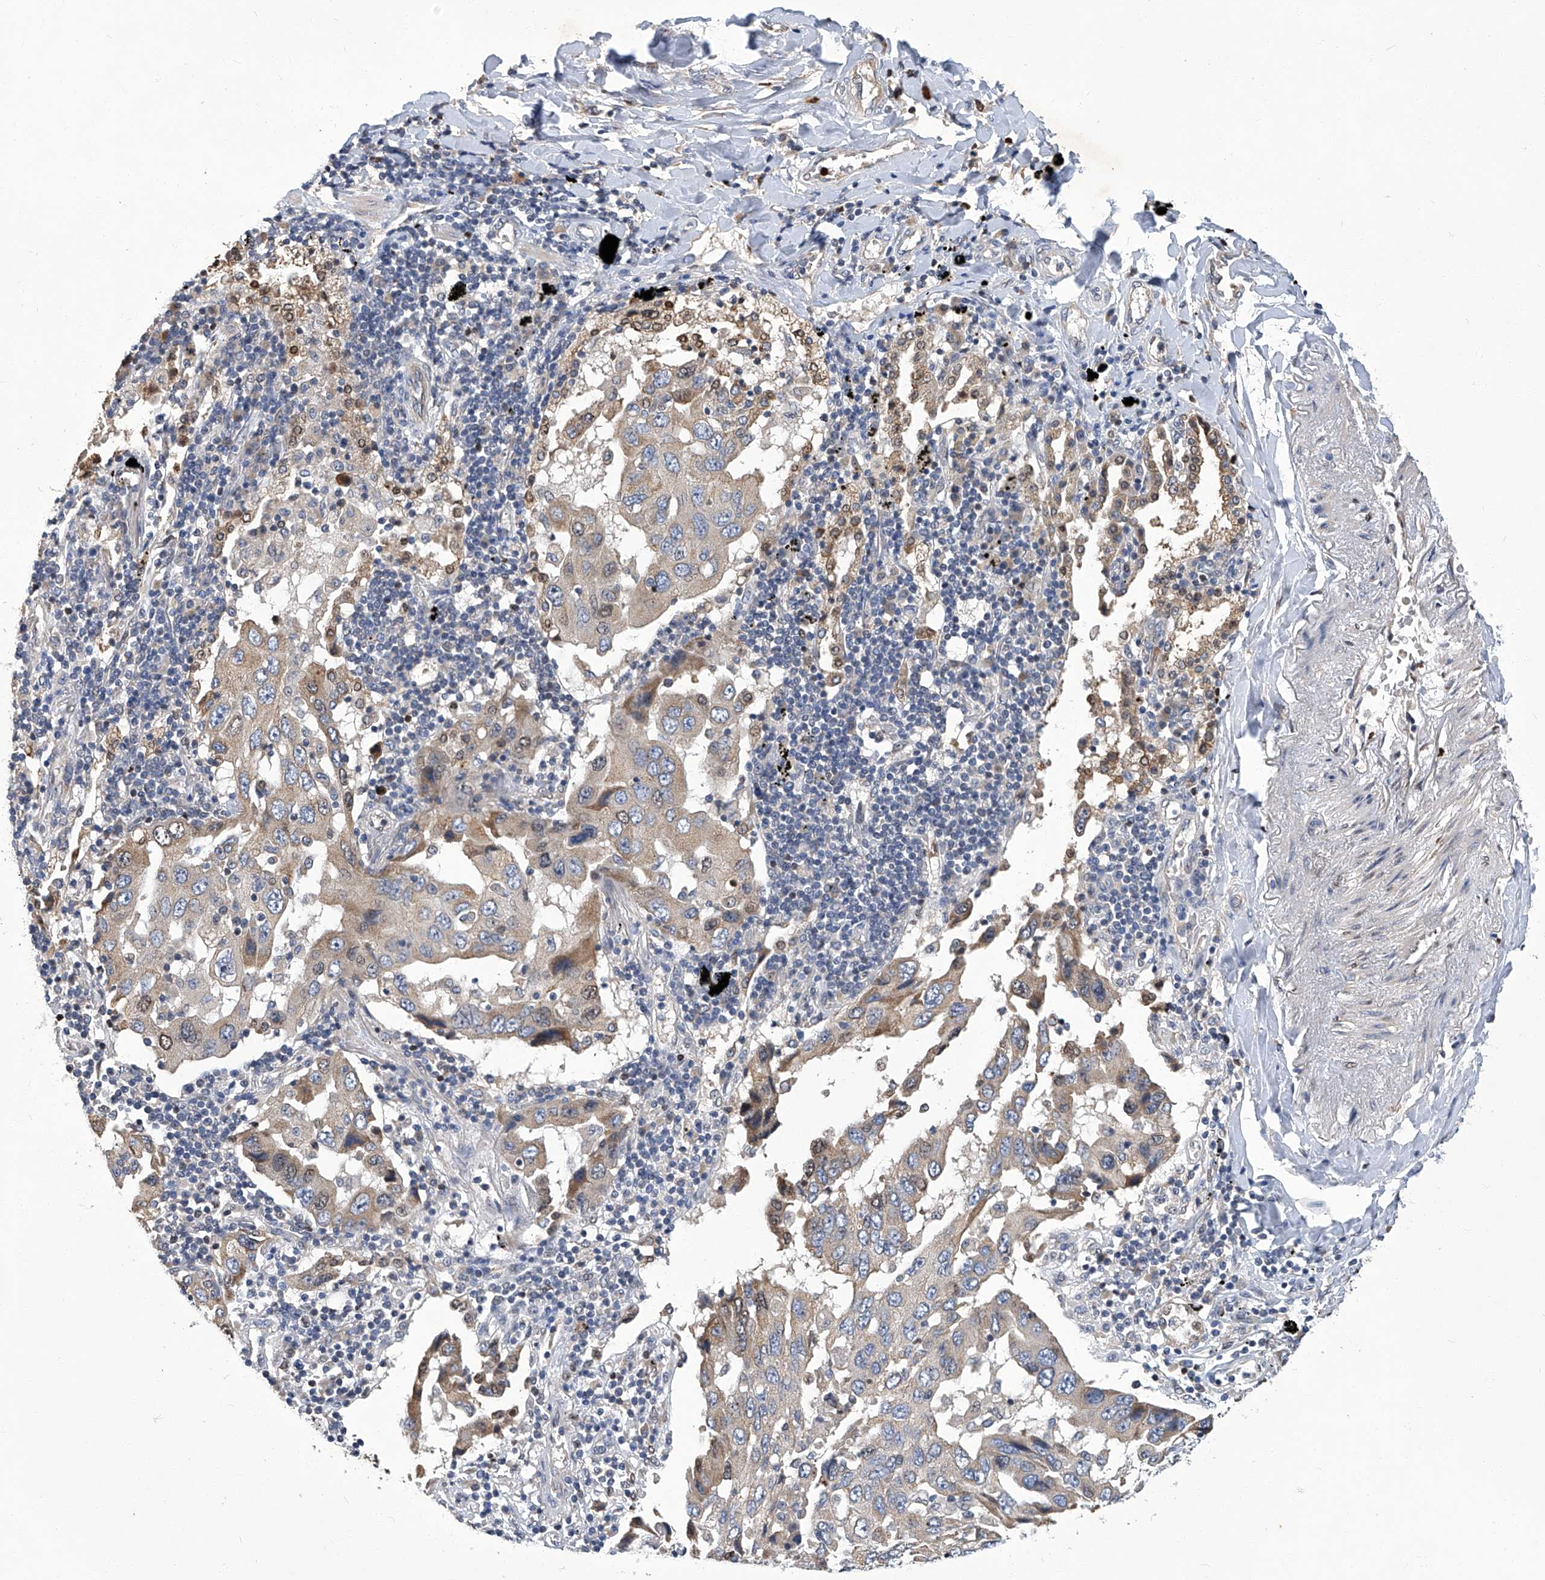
{"staining": {"intensity": "weak", "quantity": "<25%", "location": "cytoplasmic/membranous"}, "tissue": "lung cancer", "cell_type": "Tumor cells", "image_type": "cancer", "snomed": [{"axis": "morphology", "description": "Adenocarcinoma, NOS"}, {"axis": "topography", "description": "Lung"}], "caption": "Adenocarcinoma (lung) was stained to show a protein in brown. There is no significant staining in tumor cells.", "gene": "TGFBR1", "patient": {"sex": "female", "age": 65}}